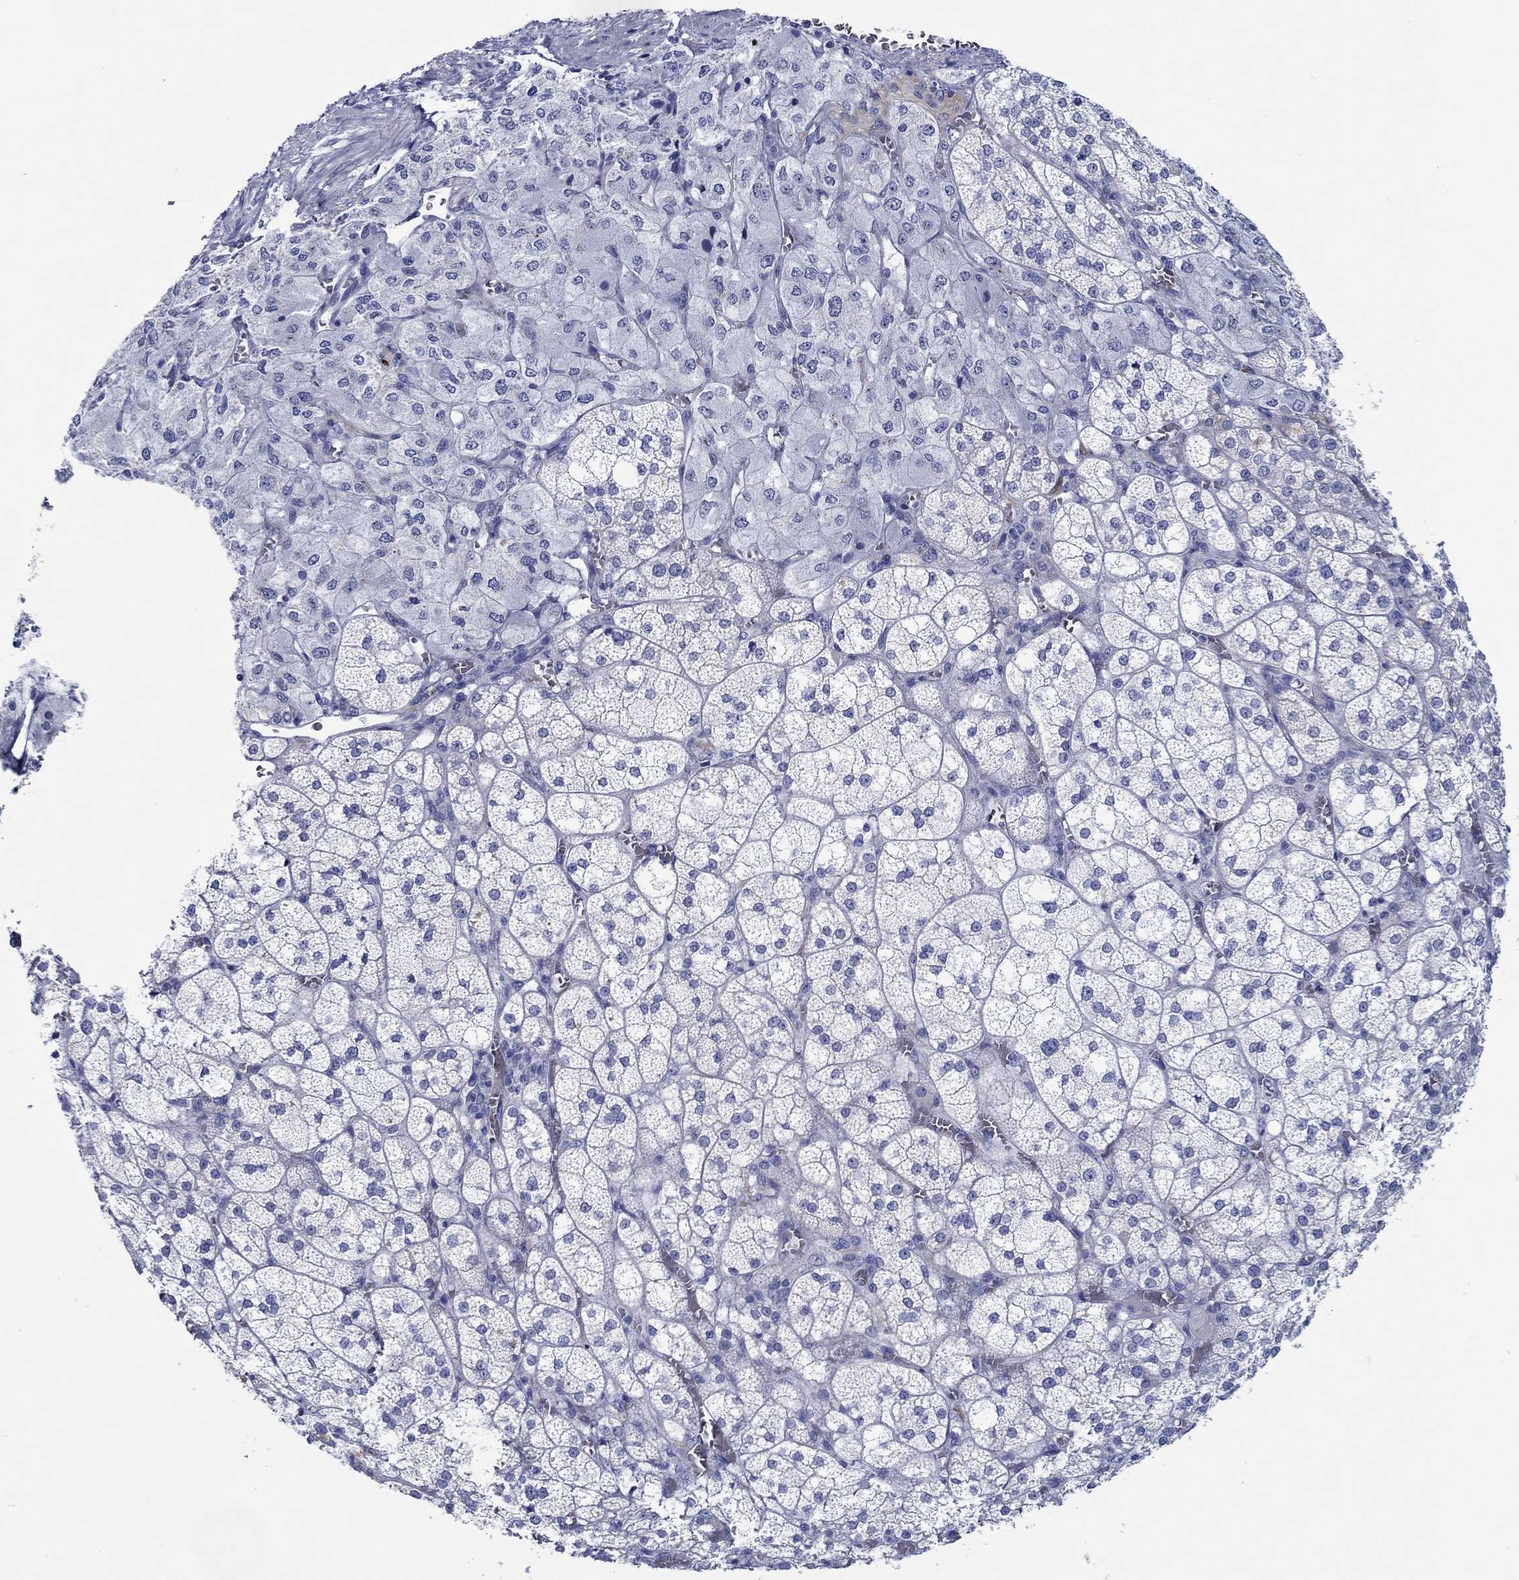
{"staining": {"intensity": "moderate", "quantity": "<25%", "location": "cytoplasmic/membranous"}, "tissue": "adrenal gland", "cell_type": "Glandular cells", "image_type": "normal", "snomed": [{"axis": "morphology", "description": "Normal tissue, NOS"}, {"axis": "topography", "description": "Adrenal gland"}], "caption": "Brown immunohistochemical staining in benign human adrenal gland reveals moderate cytoplasmic/membranous expression in about <25% of glandular cells.", "gene": "IGFBP6", "patient": {"sex": "female", "age": 60}}